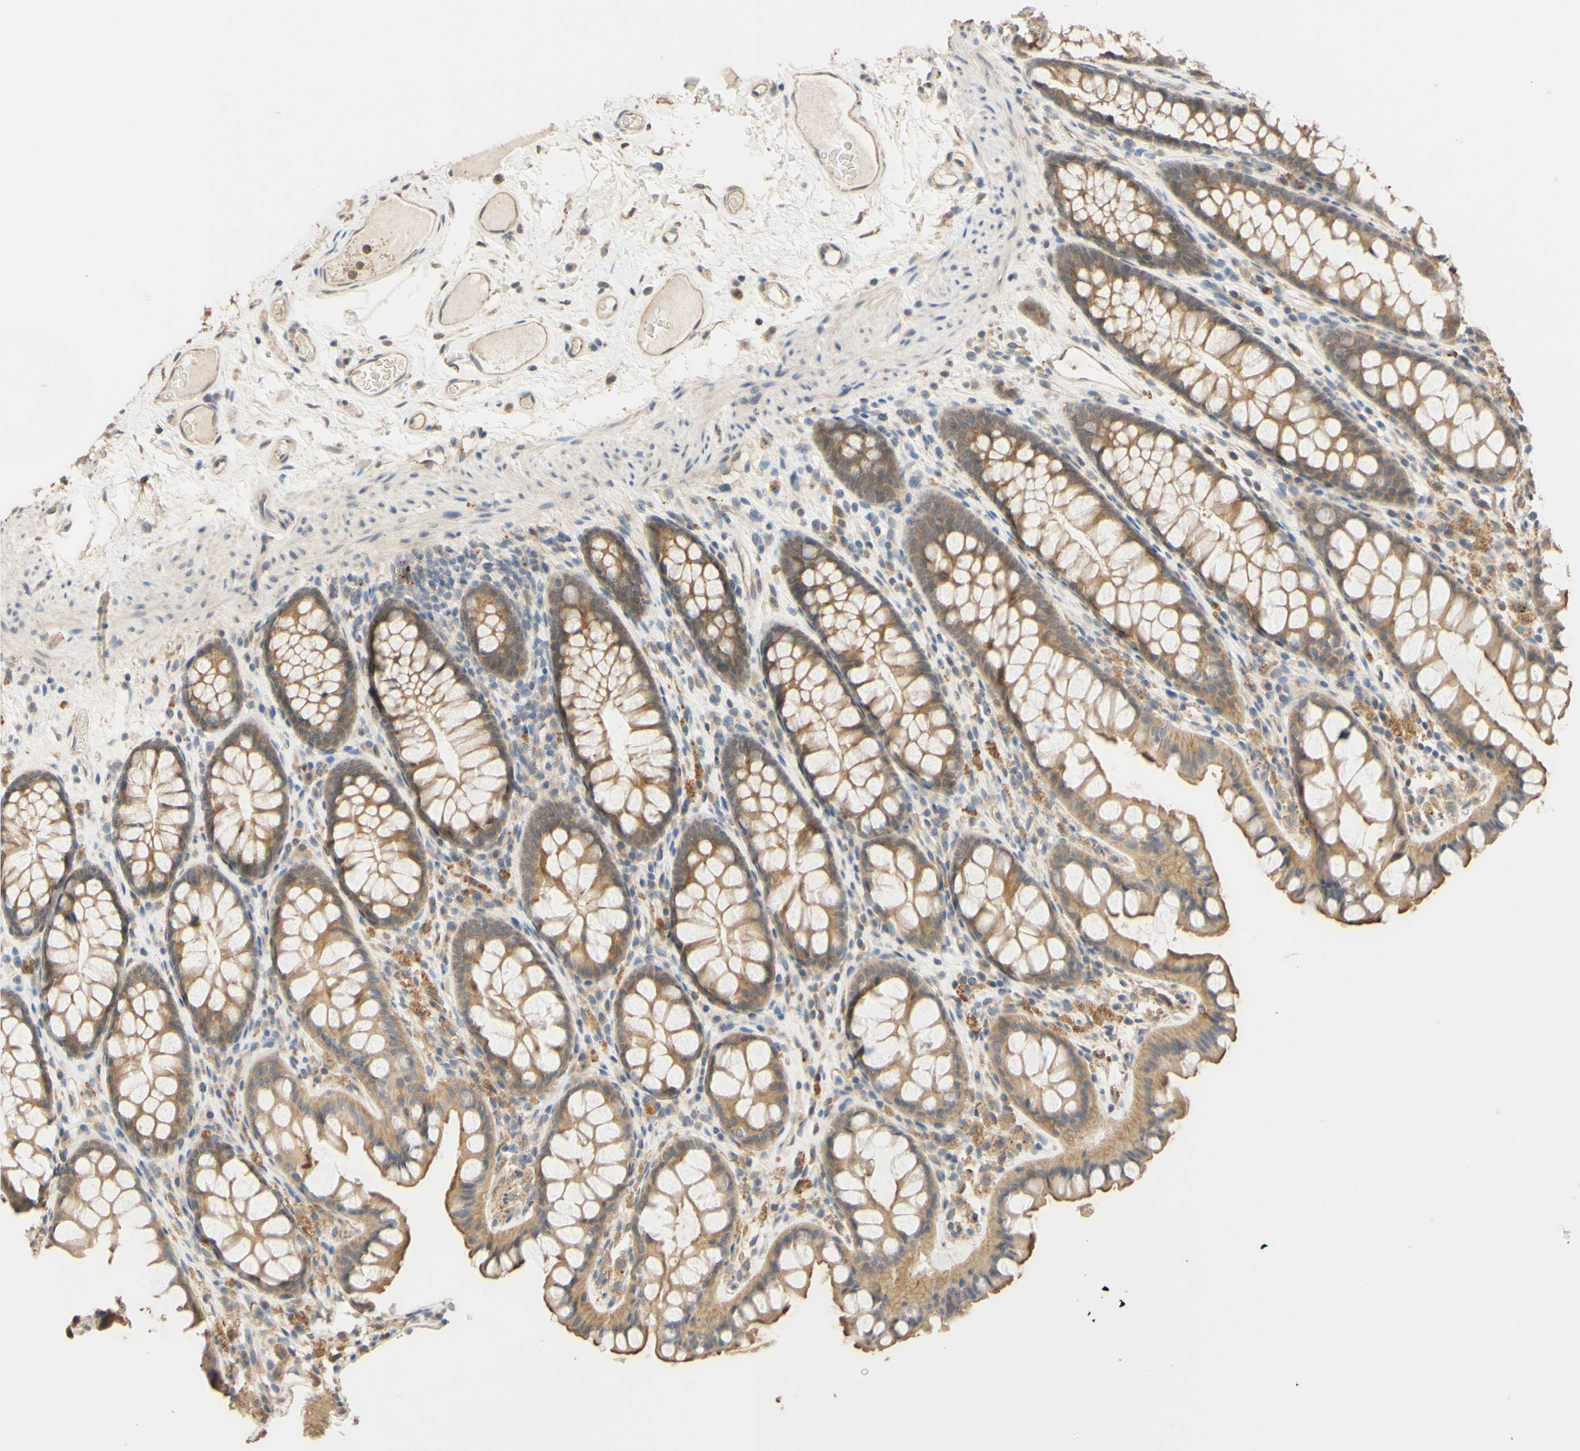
{"staining": {"intensity": "moderate", "quantity": ">75%", "location": "cytoplasmic/membranous"}, "tissue": "colon", "cell_type": "Endothelial cells", "image_type": "normal", "snomed": [{"axis": "morphology", "description": "Normal tissue, NOS"}, {"axis": "topography", "description": "Colon"}], "caption": "Colon stained with IHC shows moderate cytoplasmic/membranous positivity in about >75% of endothelial cells.", "gene": "SMIM19", "patient": {"sex": "female", "age": 55}}